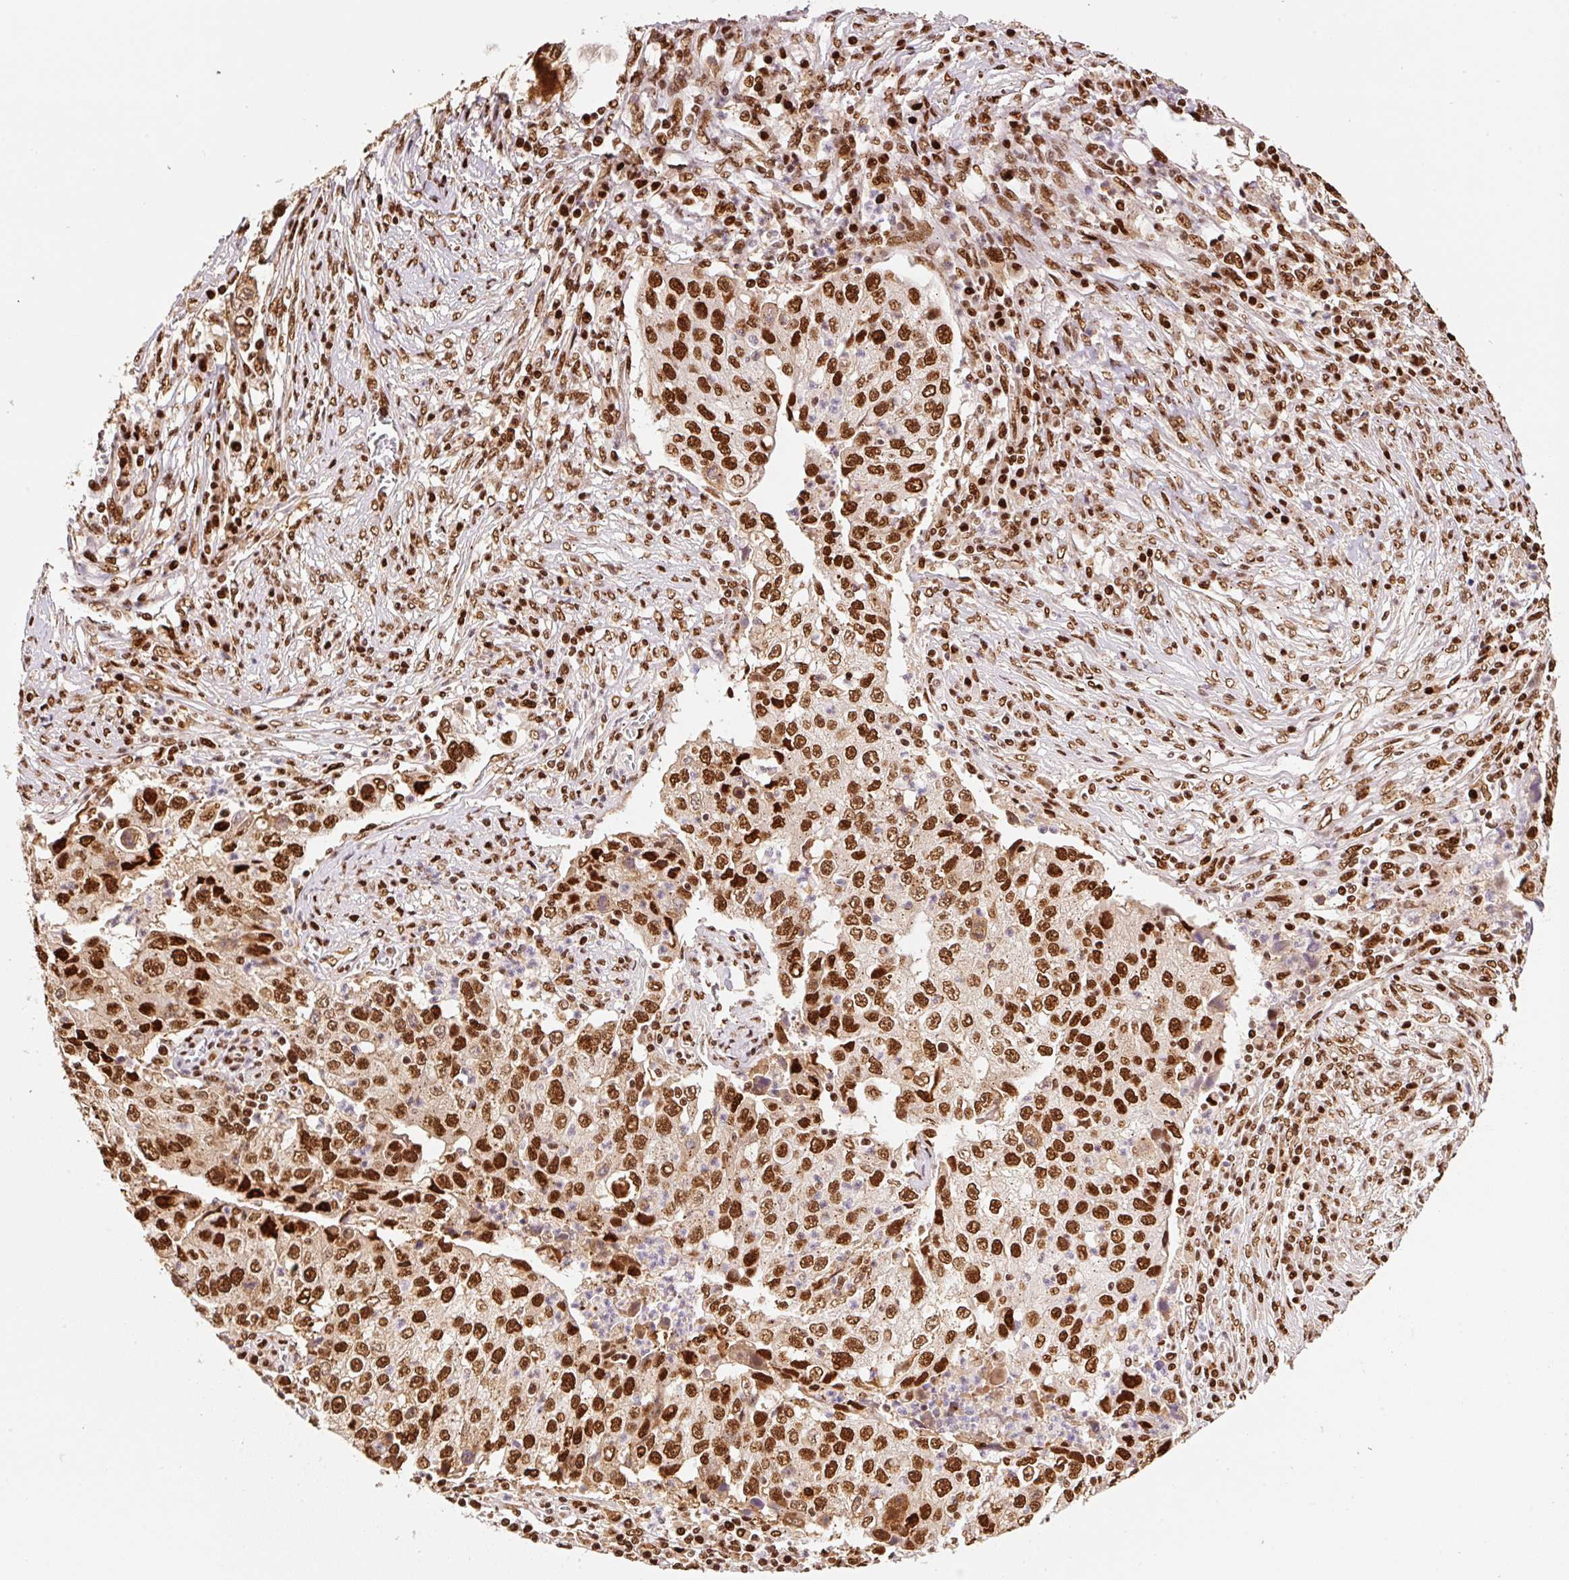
{"staining": {"intensity": "strong", "quantity": ">75%", "location": "nuclear"}, "tissue": "lung cancer", "cell_type": "Tumor cells", "image_type": "cancer", "snomed": [{"axis": "morphology", "description": "Squamous cell carcinoma, NOS"}, {"axis": "topography", "description": "Lung"}], "caption": "Lung cancer stained for a protein exhibits strong nuclear positivity in tumor cells.", "gene": "GPR139", "patient": {"sex": "male", "age": 64}}